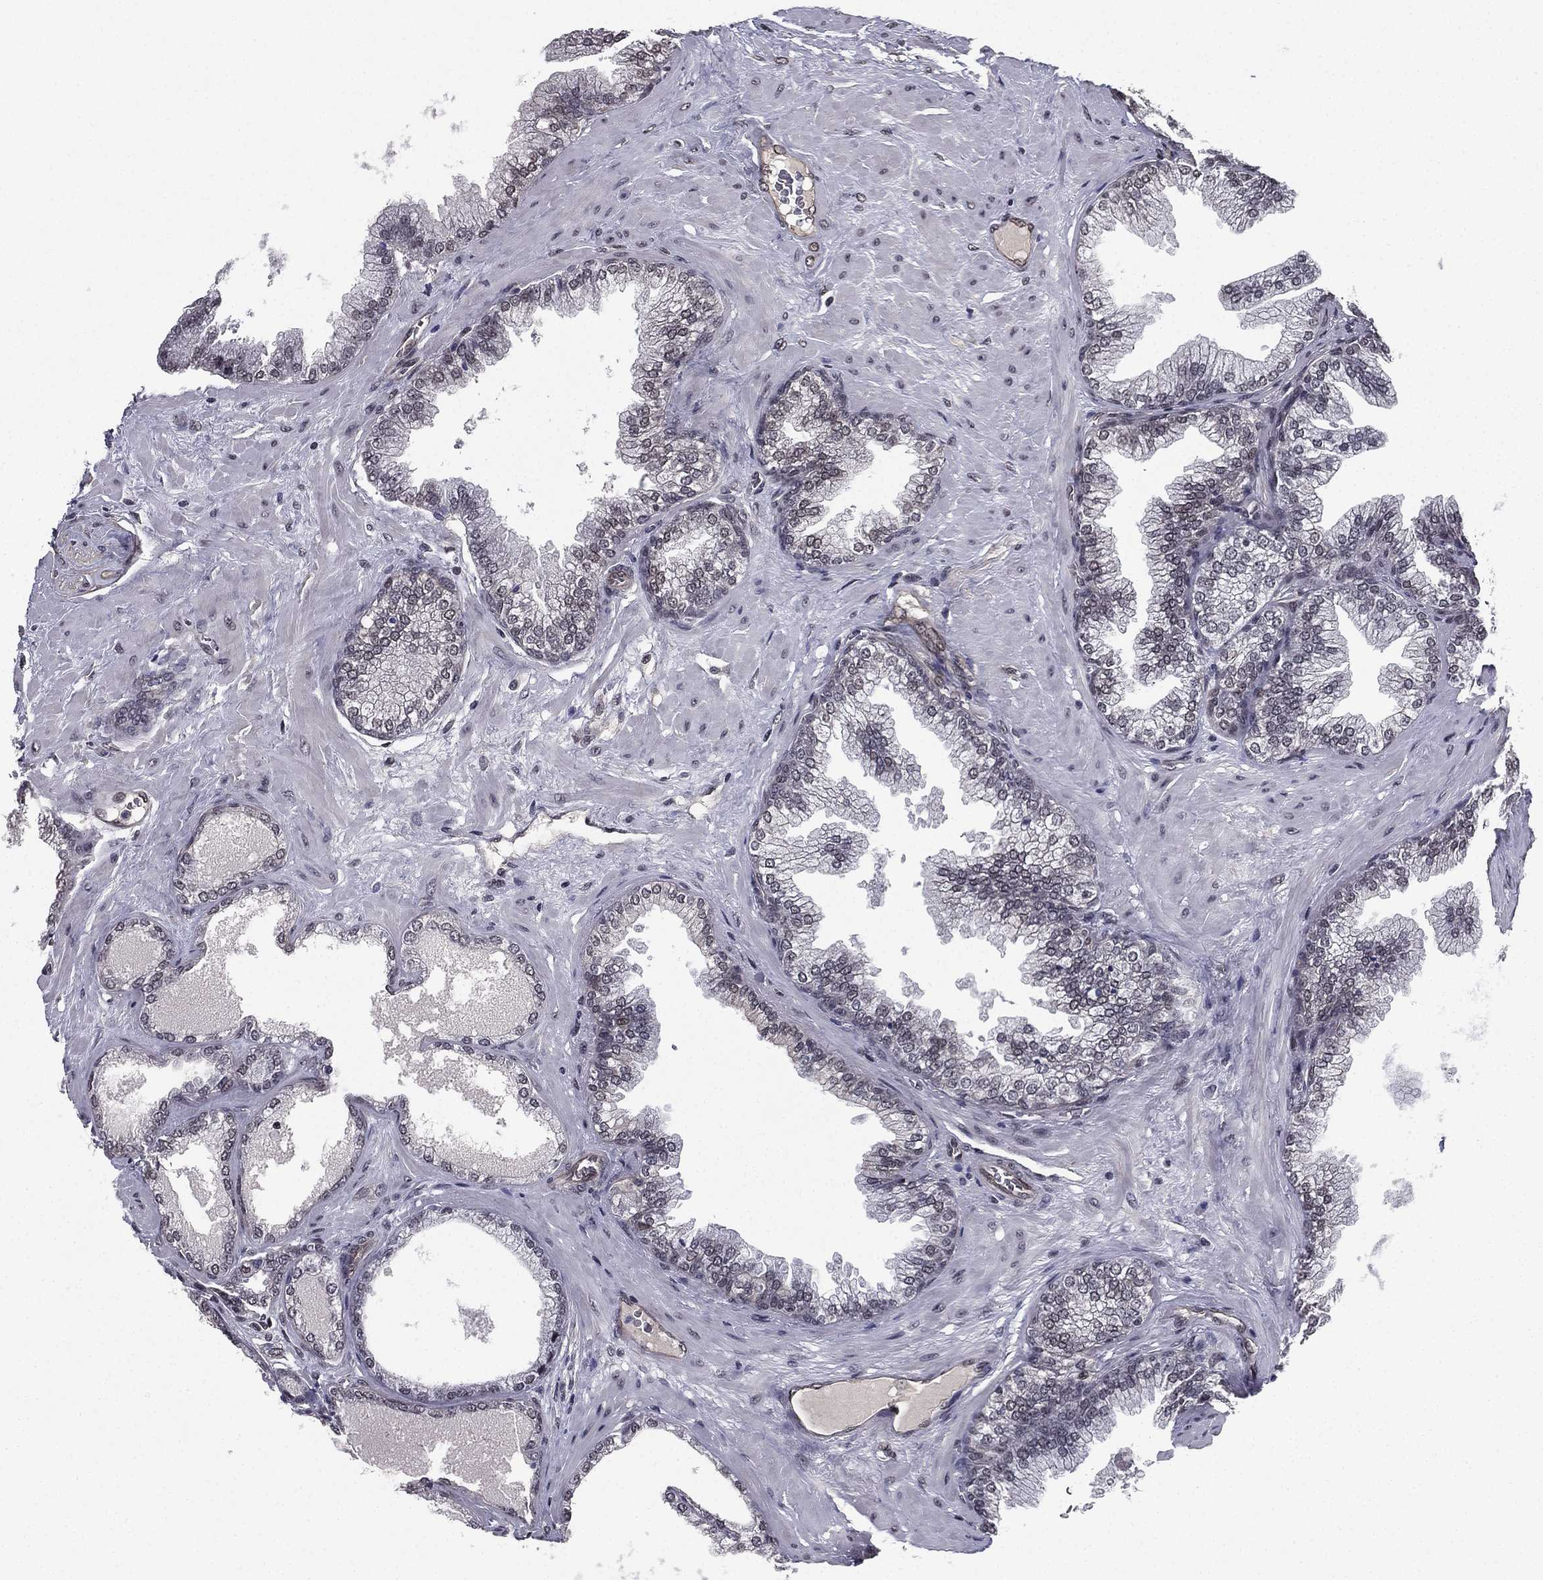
{"staining": {"intensity": "negative", "quantity": "none", "location": "none"}, "tissue": "prostate cancer", "cell_type": "Tumor cells", "image_type": "cancer", "snomed": [{"axis": "morphology", "description": "Adenocarcinoma, Low grade"}, {"axis": "topography", "description": "Prostate"}], "caption": "Immunohistochemistry (IHC) of human prostate cancer (adenocarcinoma (low-grade)) shows no positivity in tumor cells.", "gene": "RARB", "patient": {"sex": "male", "age": 72}}